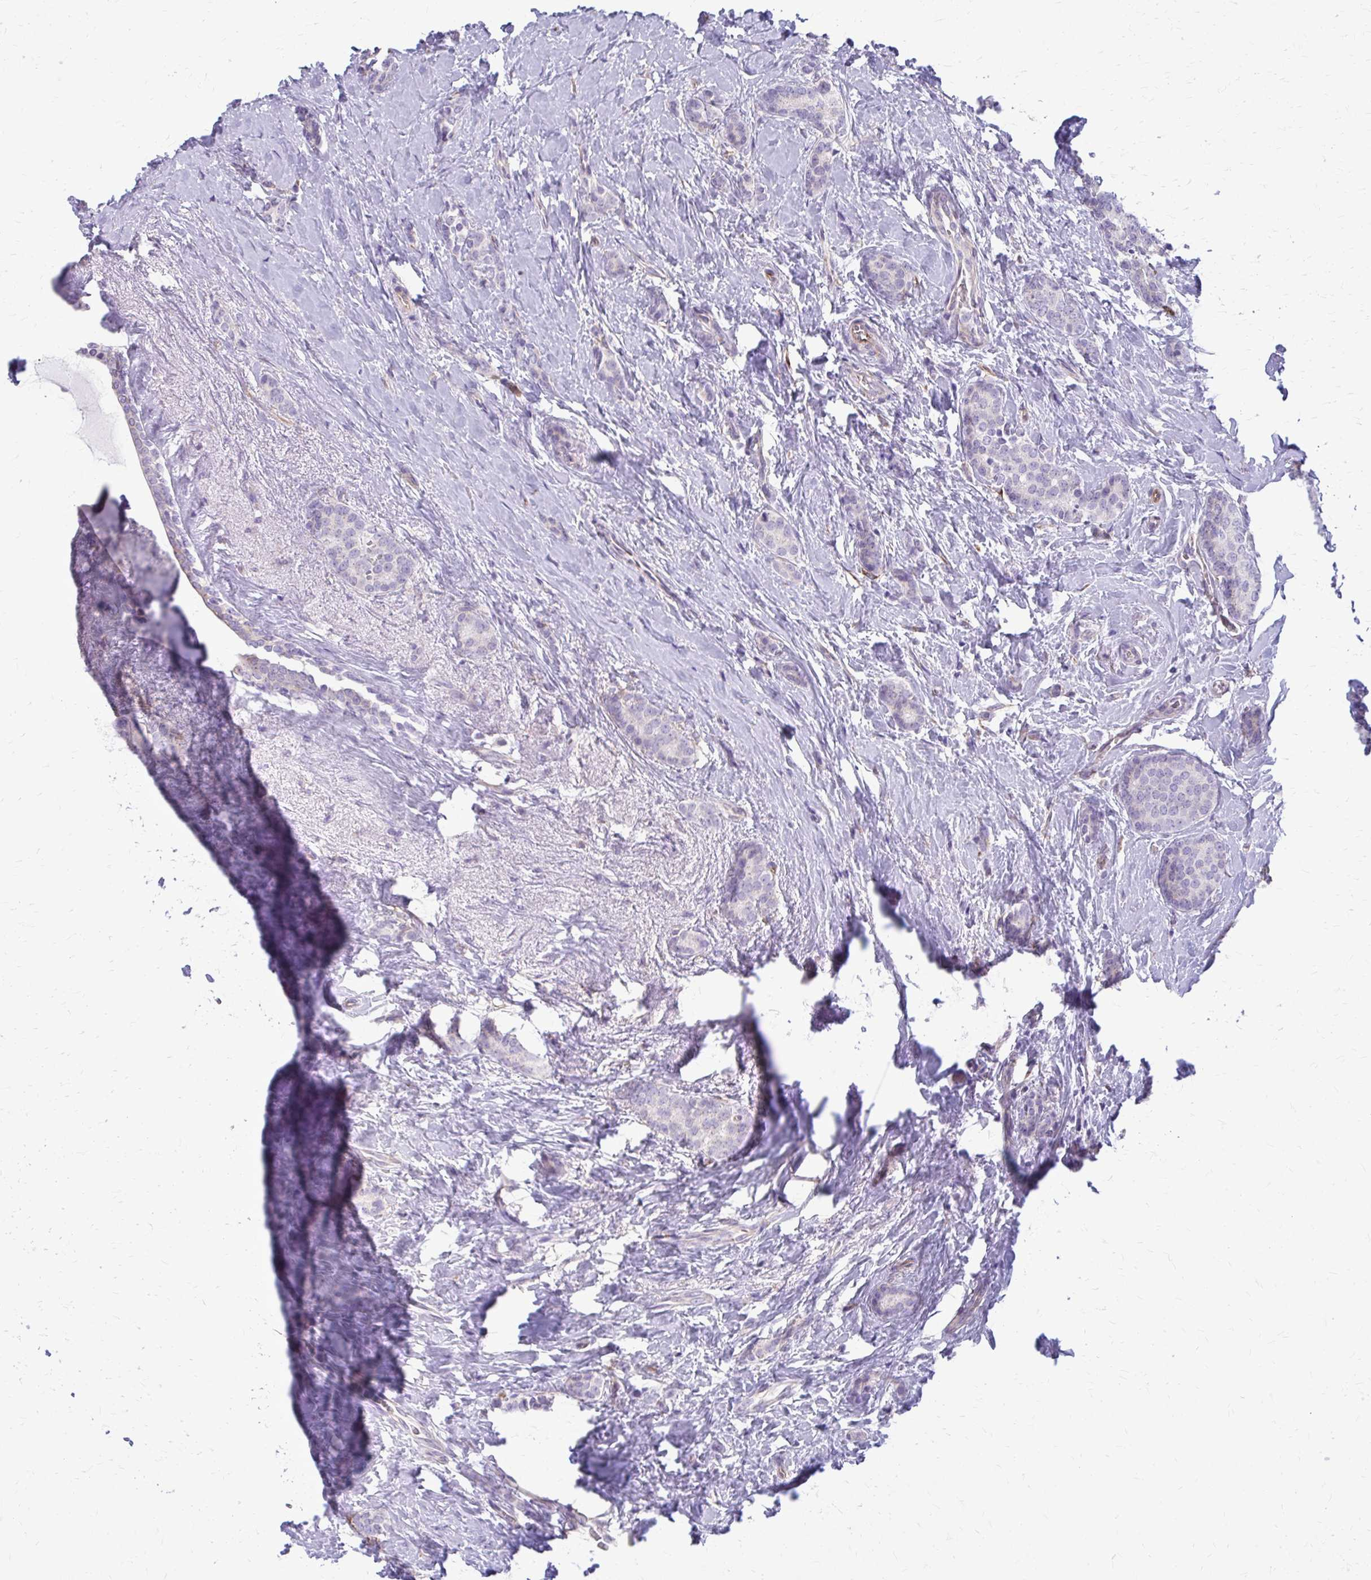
{"staining": {"intensity": "negative", "quantity": "none", "location": "none"}, "tissue": "breast cancer", "cell_type": "Tumor cells", "image_type": "cancer", "snomed": [{"axis": "morphology", "description": "Normal tissue, NOS"}, {"axis": "morphology", "description": "Duct carcinoma"}, {"axis": "topography", "description": "Breast"}], "caption": "The IHC histopathology image has no significant staining in tumor cells of invasive ductal carcinoma (breast) tissue.", "gene": "DEPP1", "patient": {"sex": "female", "age": 77}}